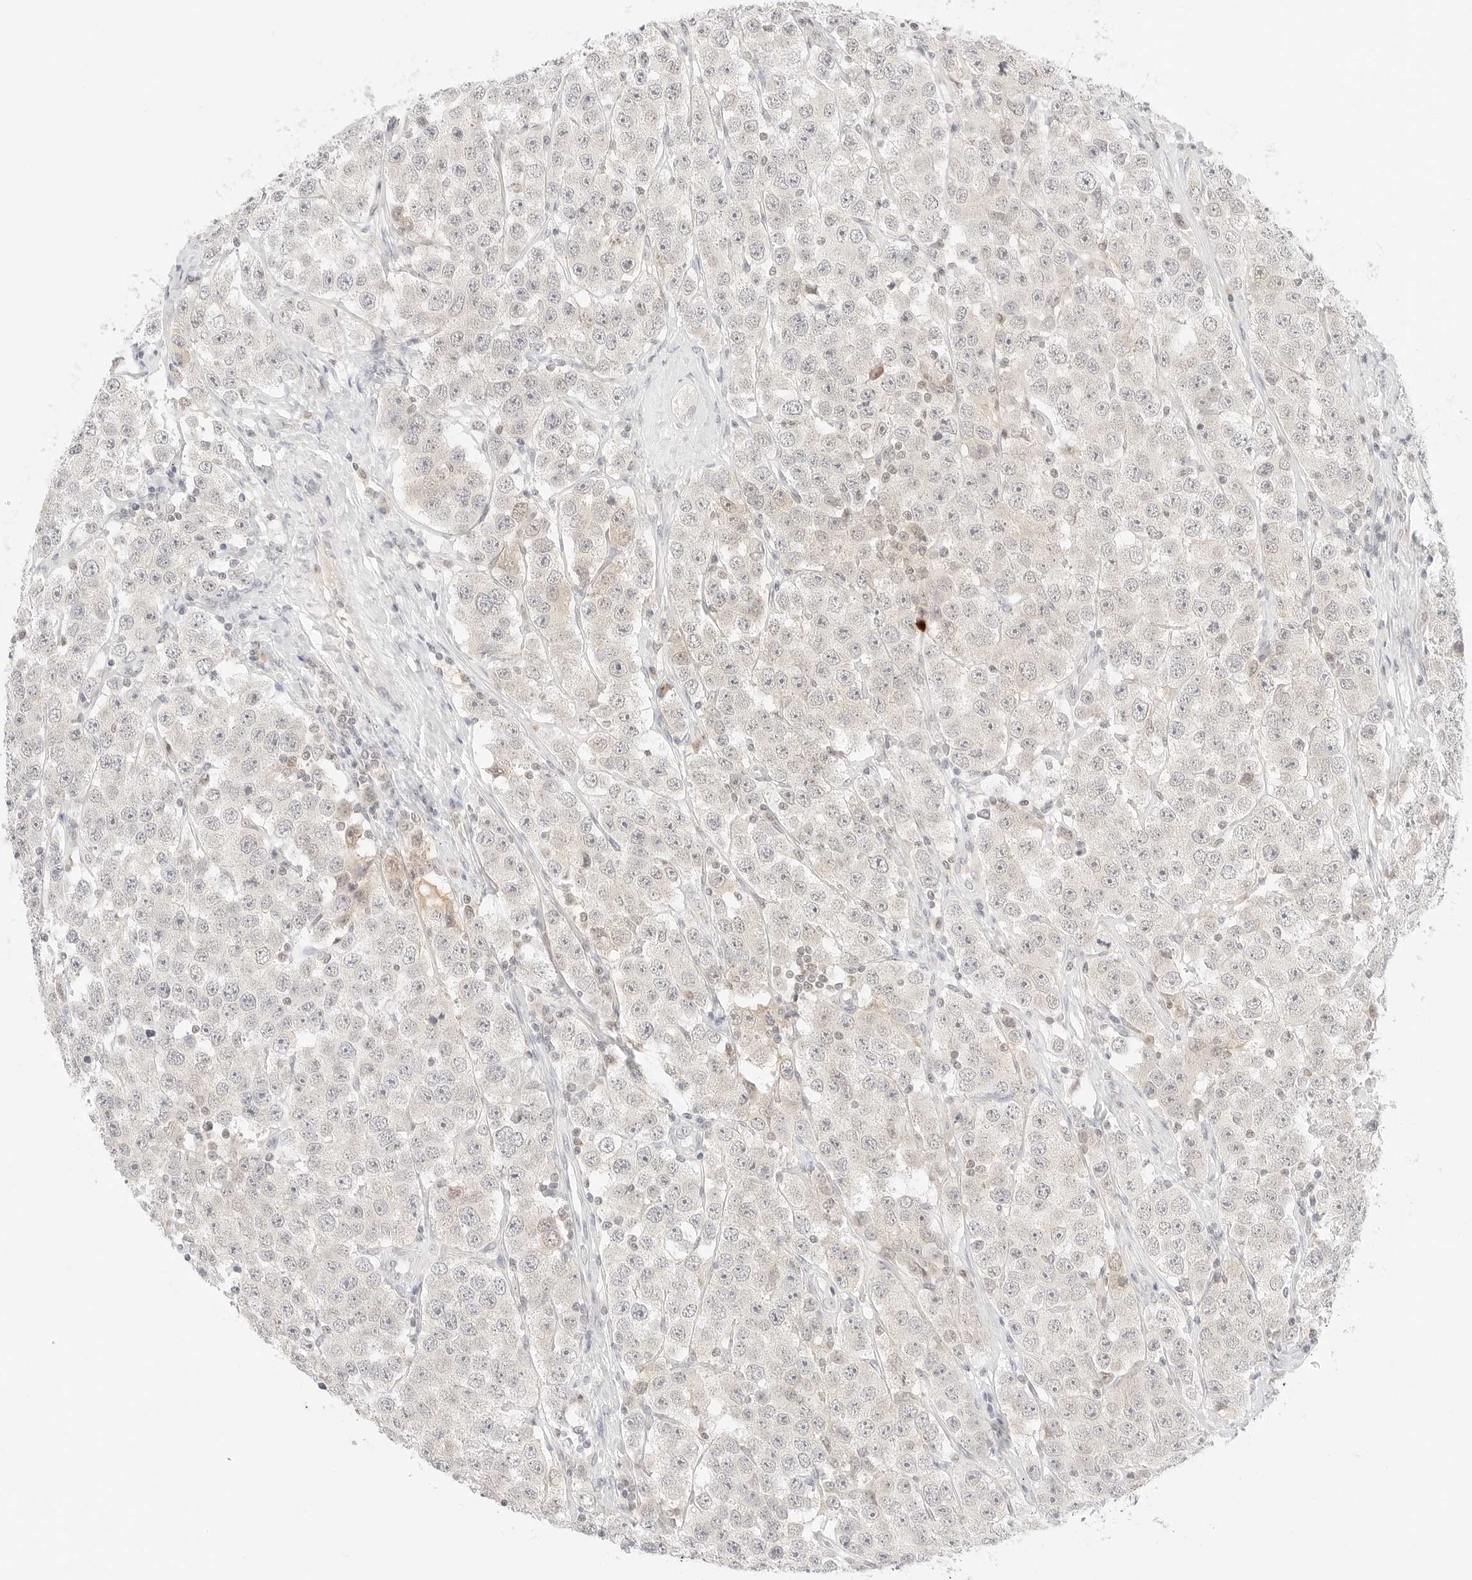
{"staining": {"intensity": "negative", "quantity": "none", "location": "none"}, "tissue": "testis cancer", "cell_type": "Tumor cells", "image_type": "cancer", "snomed": [{"axis": "morphology", "description": "Seminoma, NOS"}, {"axis": "topography", "description": "Testis"}], "caption": "High magnification brightfield microscopy of testis cancer stained with DAB (brown) and counterstained with hematoxylin (blue): tumor cells show no significant positivity.", "gene": "GNAS", "patient": {"sex": "male", "age": 28}}